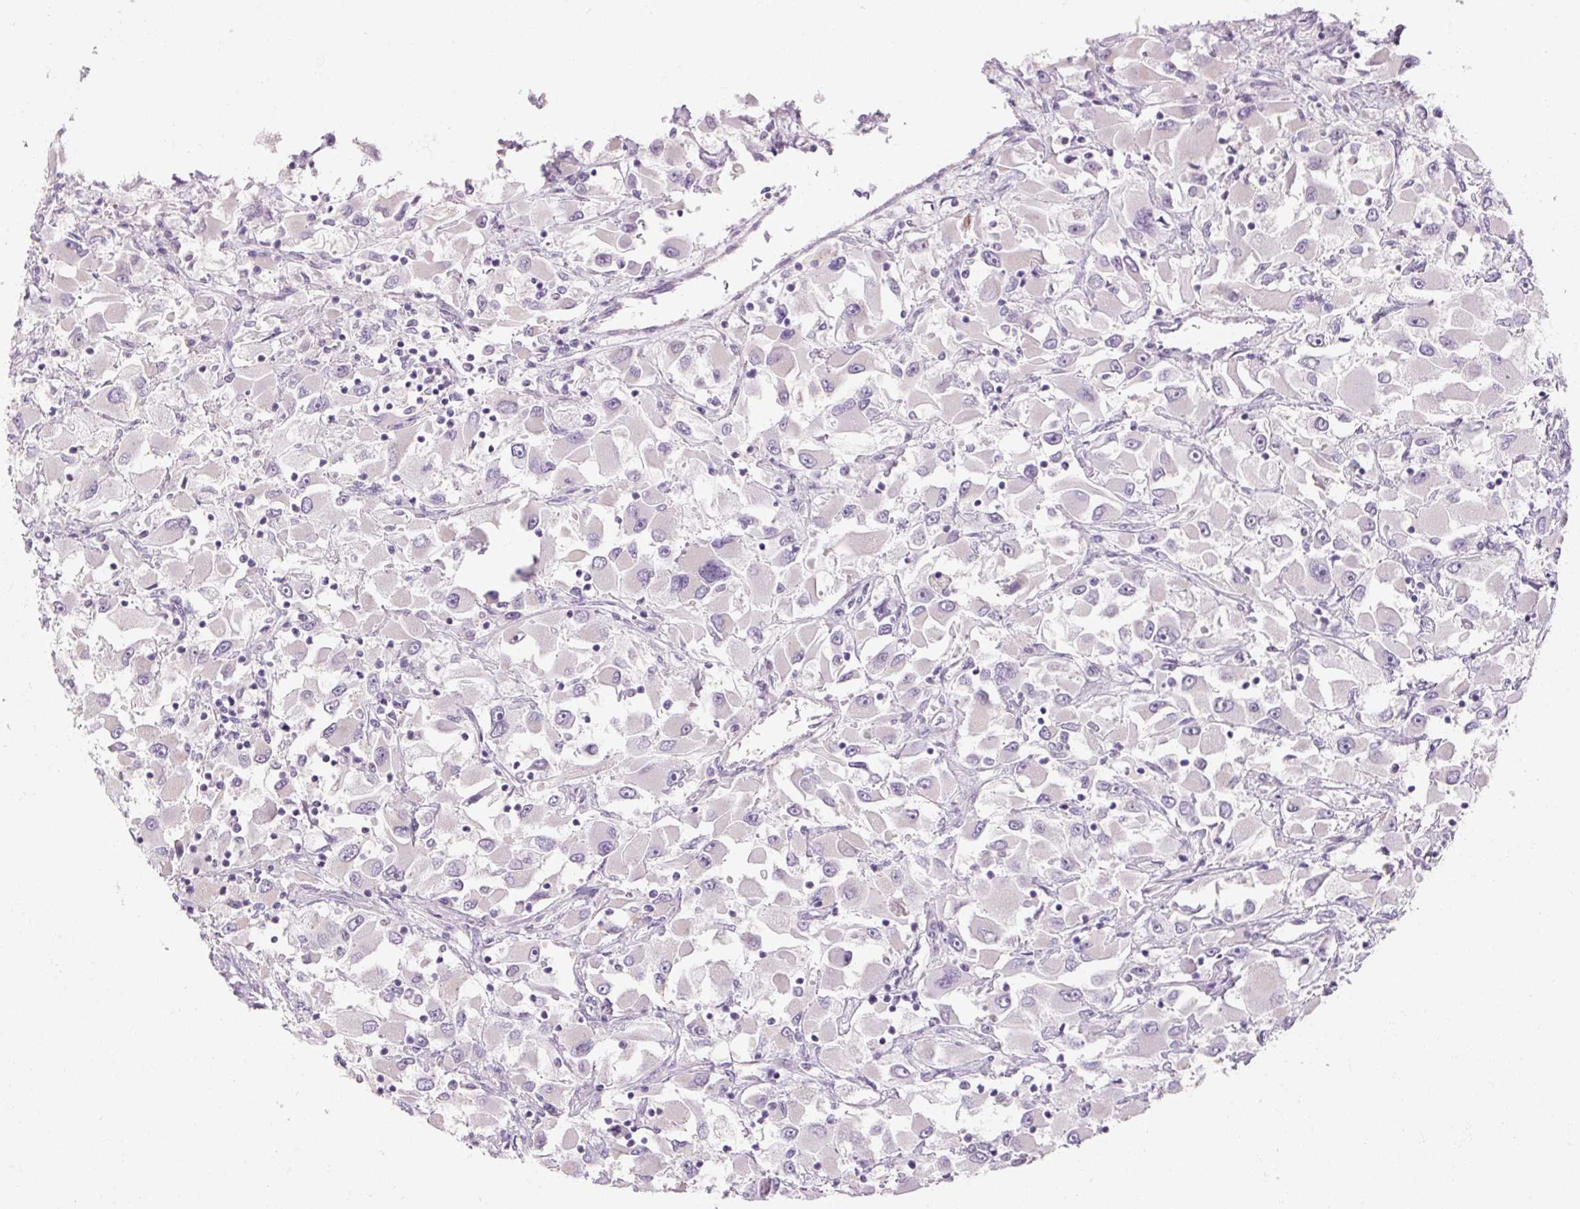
{"staining": {"intensity": "negative", "quantity": "none", "location": "none"}, "tissue": "renal cancer", "cell_type": "Tumor cells", "image_type": "cancer", "snomed": [{"axis": "morphology", "description": "Adenocarcinoma, NOS"}, {"axis": "topography", "description": "Kidney"}], "caption": "IHC micrograph of neoplastic tissue: renal adenocarcinoma stained with DAB (3,3'-diaminobenzidine) reveals no significant protein expression in tumor cells.", "gene": "NFE2L3", "patient": {"sex": "female", "age": 52}}